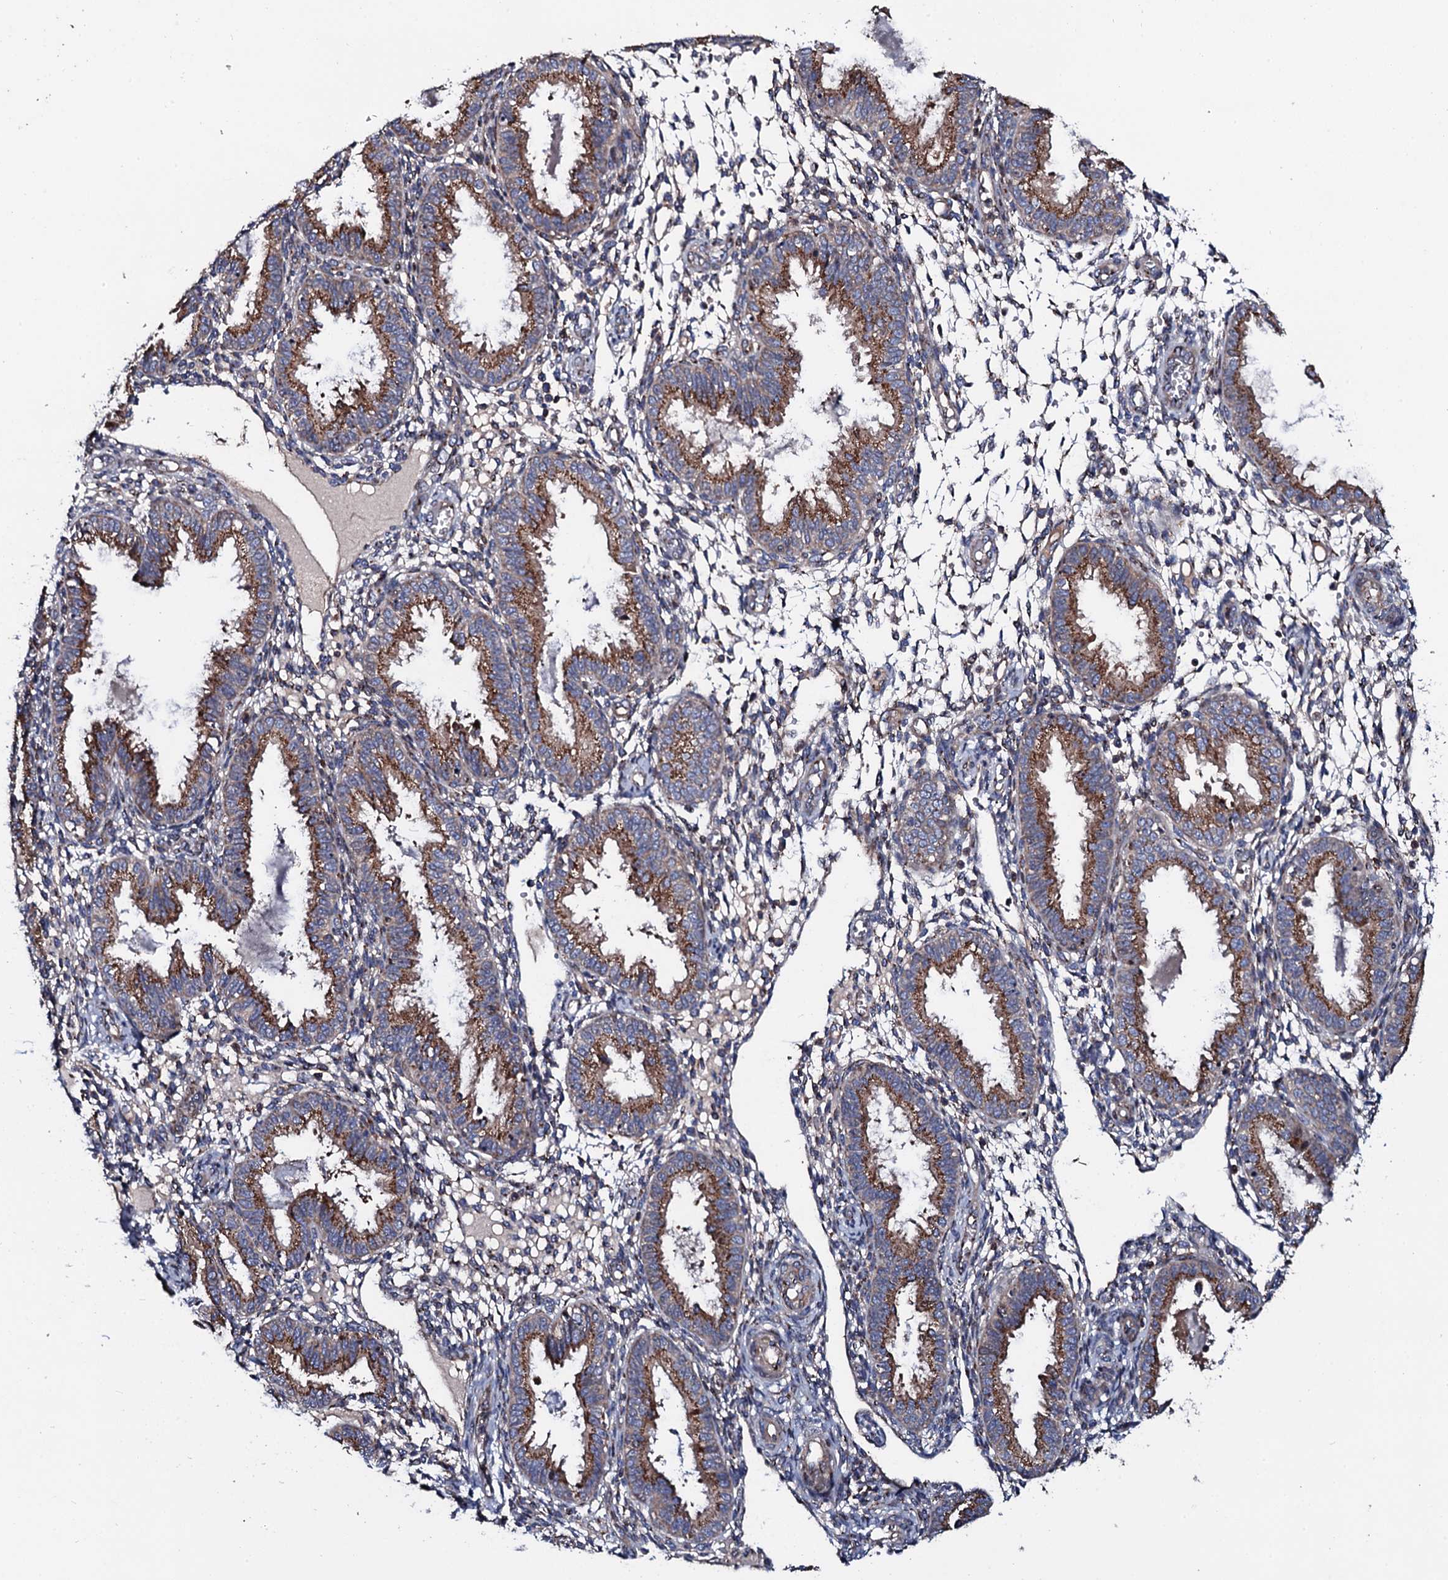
{"staining": {"intensity": "moderate", "quantity": "<25%", "location": "cytoplasmic/membranous"}, "tissue": "endometrium", "cell_type": "Cells in endometrial stroma", "image_type": "normal", "snomed": [{"axis": "morphology", "description": "Normal tissue, NOS"}, {"axis": "topography", "description": "Endometrium"}], "caption": "Moderate cytoplasmic/membranous expression is identified in approximately <25% of cells in endometrial stroma in benign endometrium.", "gene": "PLET1", "patient": {"sex": "female", "age": 33}}